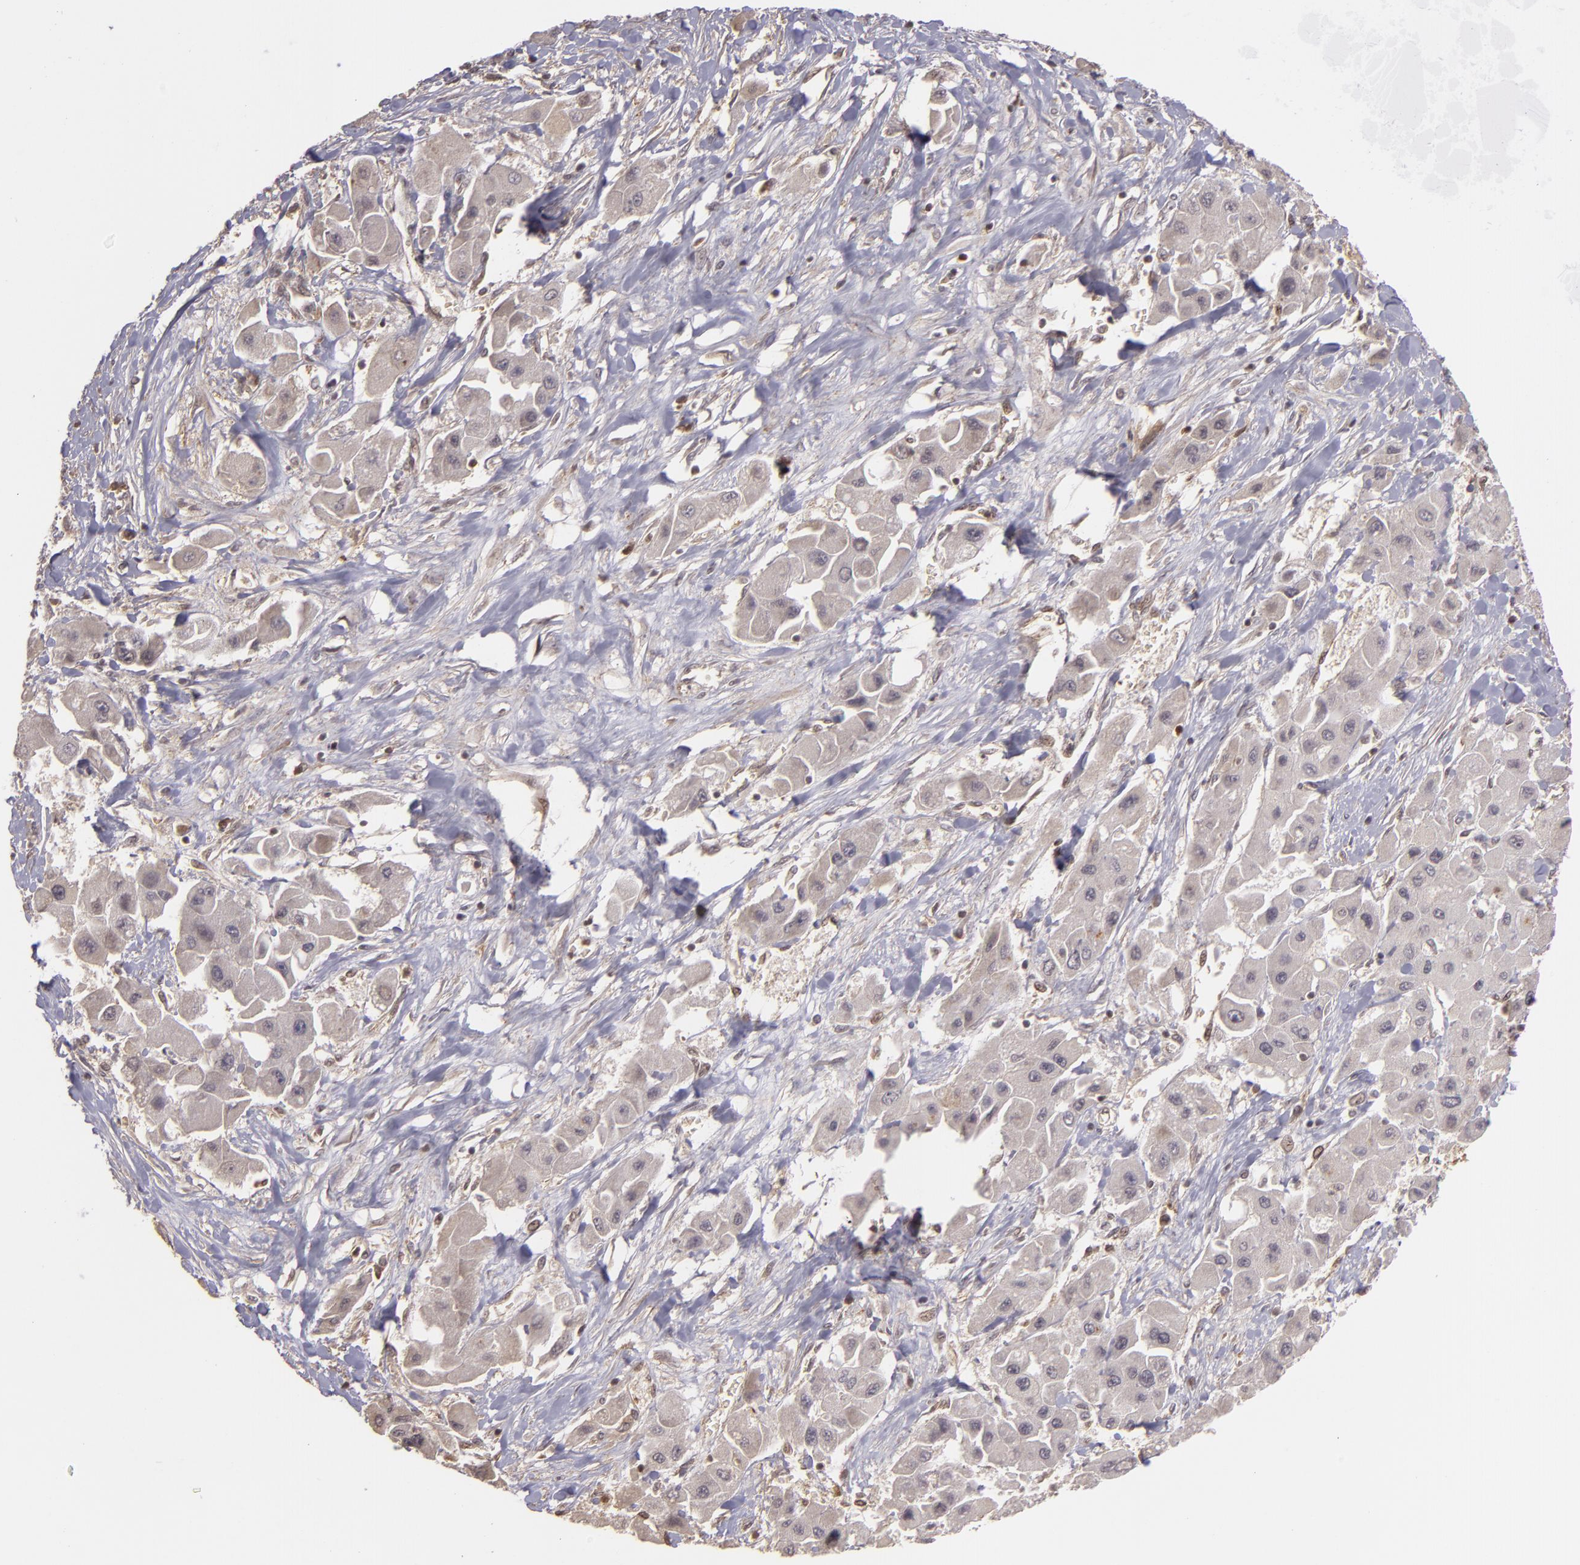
{"staining": {"intensity": "weak", "quantity": "25%-75%", "location": "cytoplasmic/membranous"}, "tissue": "liver cancer", "cell_type": "Tumor cells", "image_type": "cancer", "snomed": [{"axis": "morphology", "description": "Carcinoma, Hepatocellular, NOS"}, {"axis": "topography", "description": "Liver"}], "caption": "This micrograph shows liver cancer stained with immunohistochemistry (IHC) to label a protein in brown. The cytoplasmic/membranous of tumor cells show weak positivity for the protein. Nuclei are counter-stained blue.", "gene": "ZBTB33", "patient": {"sex": "male", "age": 24}}